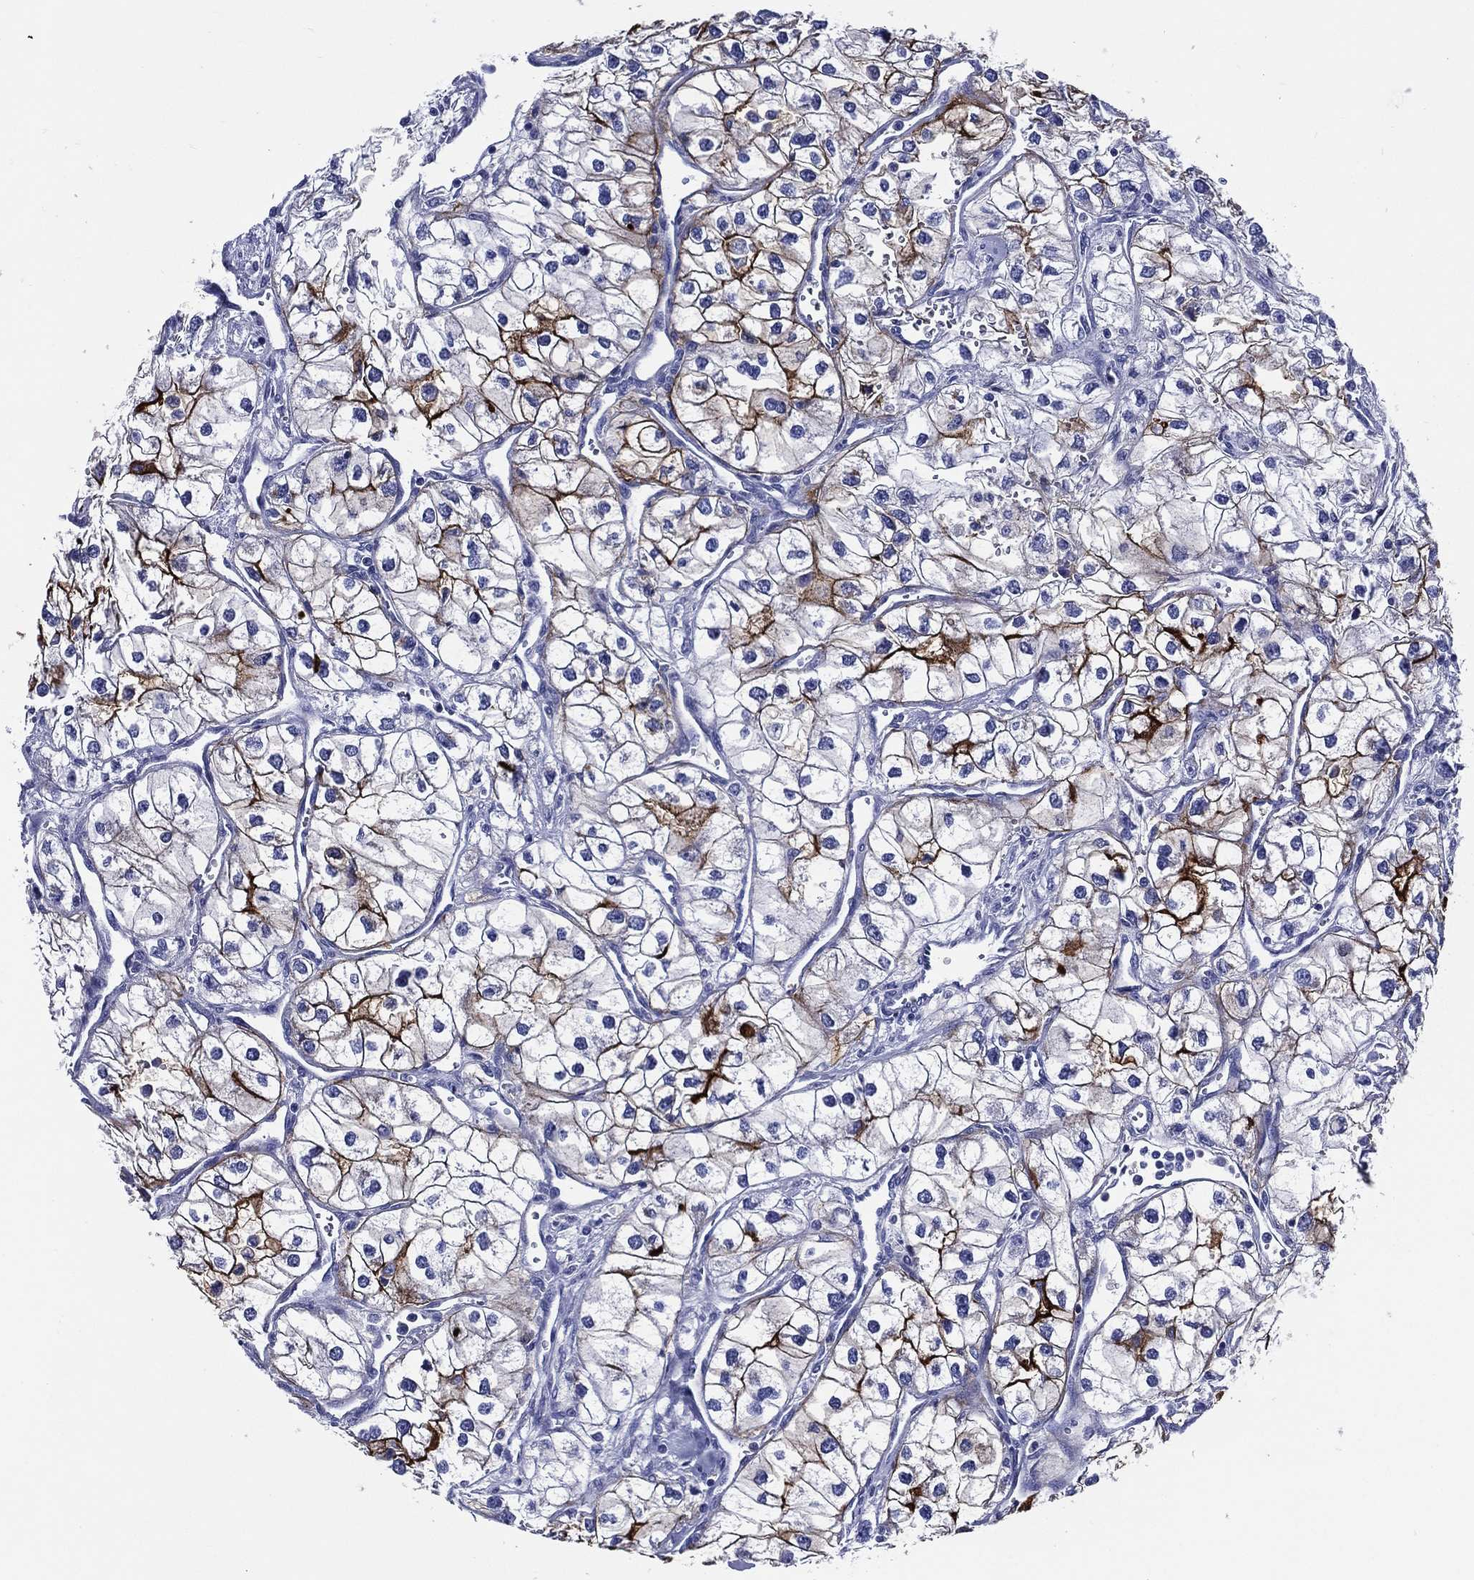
{"staining": {"intensity": "strong", "quantity": "<25%", "location": "cytoplasmic/membranous"}, "tissue": "renal cancer", "cell_type": "Tumor cells", "image_type": "cancer", "snomed": [{"axis": "morphology", "description": "Adenocarcinoma, NOS"}, {"axis": "topography", "description": "Kidney"}], "caption": "Adenocarcinoma (renal) was stained to show a protein in brown. There is medium levels of strong cytoplasmic/membranous staining in approximately <25% of tumor cells.", "gene": "ACE2", "patient": {"sex": "male", "age": 59}}